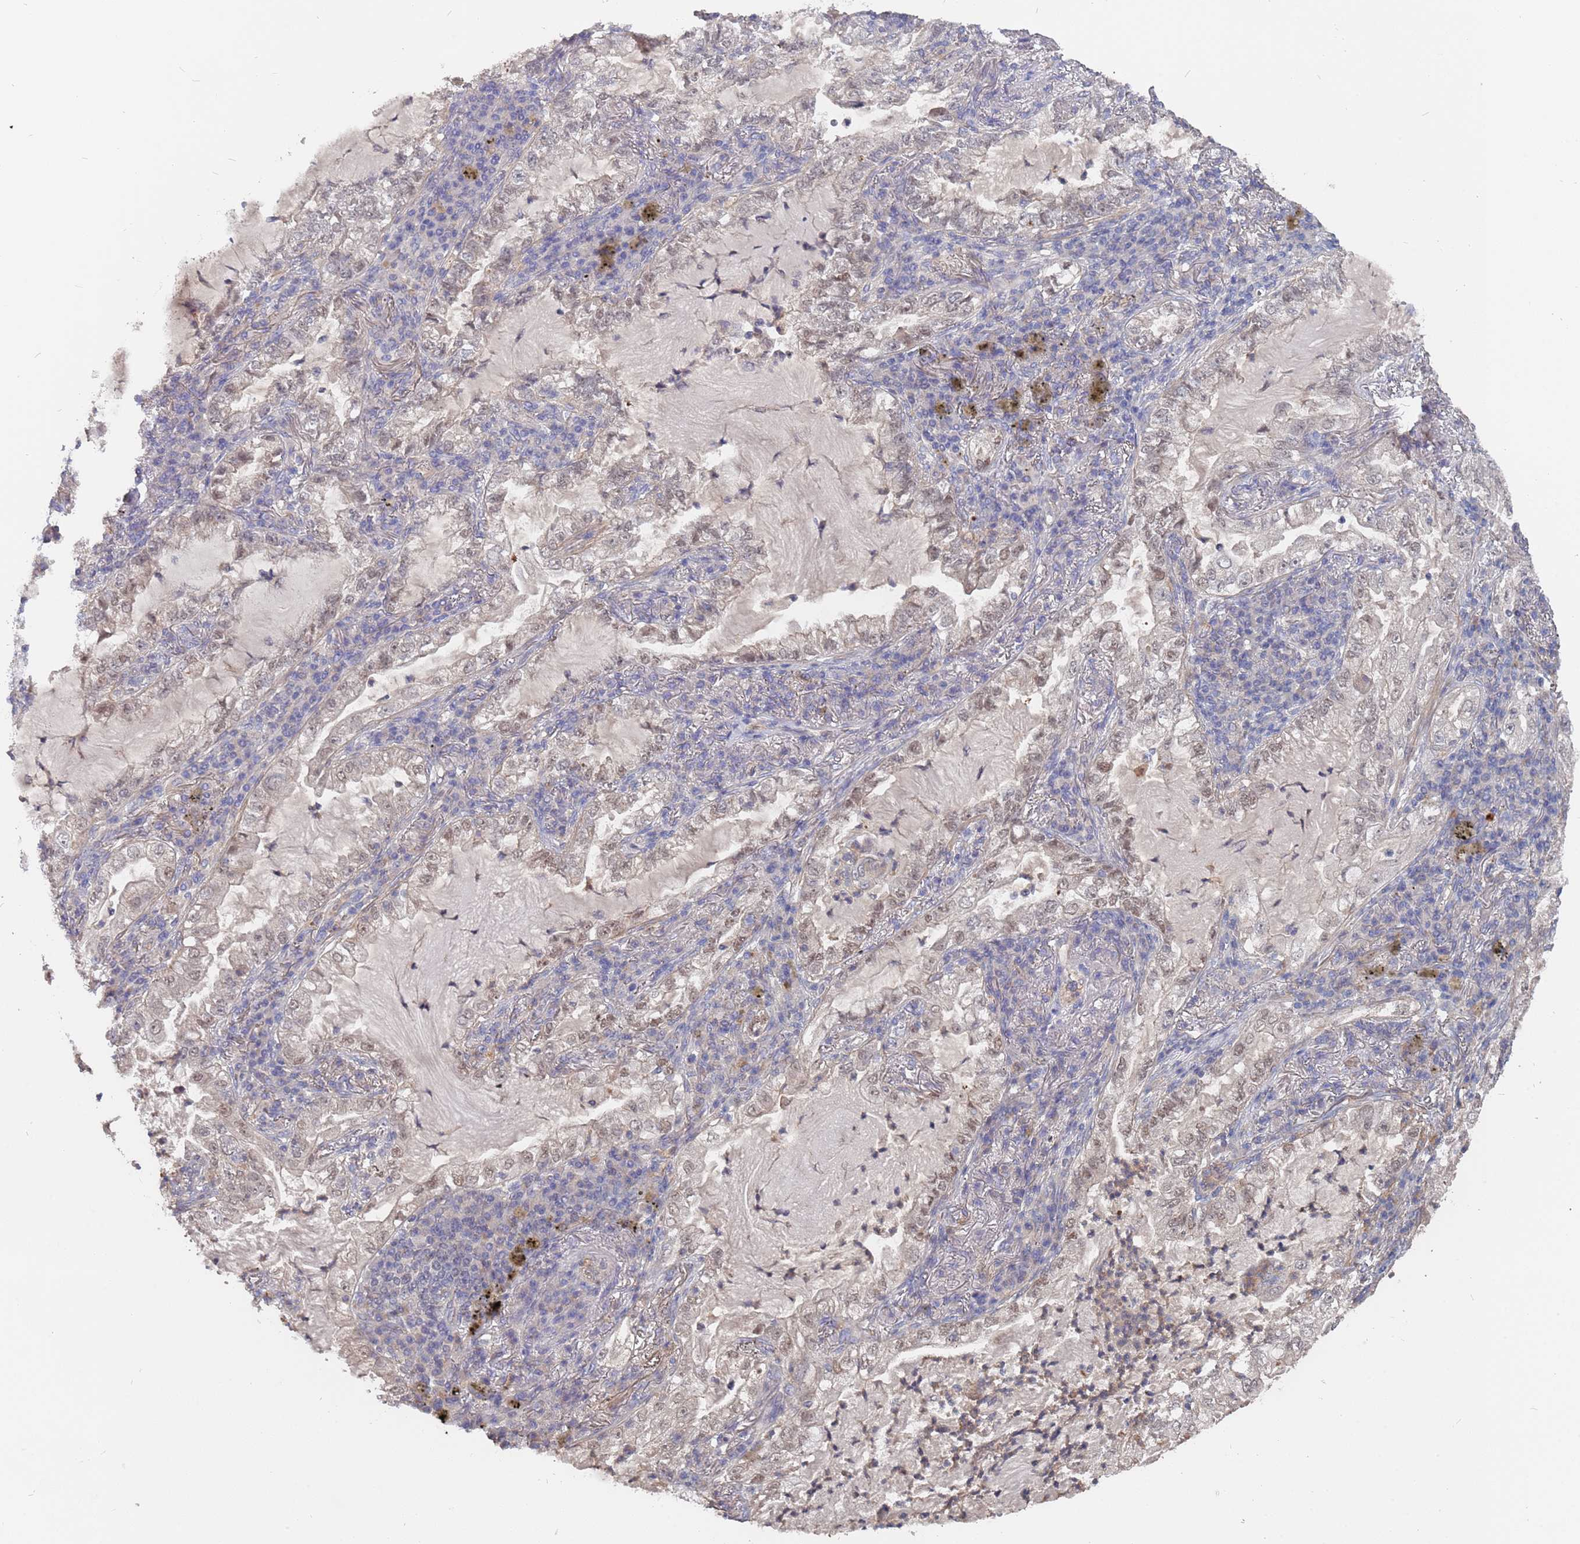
{"staining": {"intensity": "weak", "quantity": "<25%", "location": "nuclear"}, "tissue": "lung cancer", "cell_type": "Tumor cells", "image_type": "cancer", "snomed": [{"axis": "morphology", "description": "Adenocarcinoma, NOS"}, {"axis": "topography", "description": "Lung"}], "caption": "IHC photomicrograph of human adenocarcinoma (lung) stained for a protein (brown), which shows no expression in tumor cells. Brightfield microscopy of immunohistochemistry stained with DAB (brown) and hematoxylin (blue), captured at high magnification.", "gene": "TCEANC2", "patient": {"sex": "female", "age": 73}}